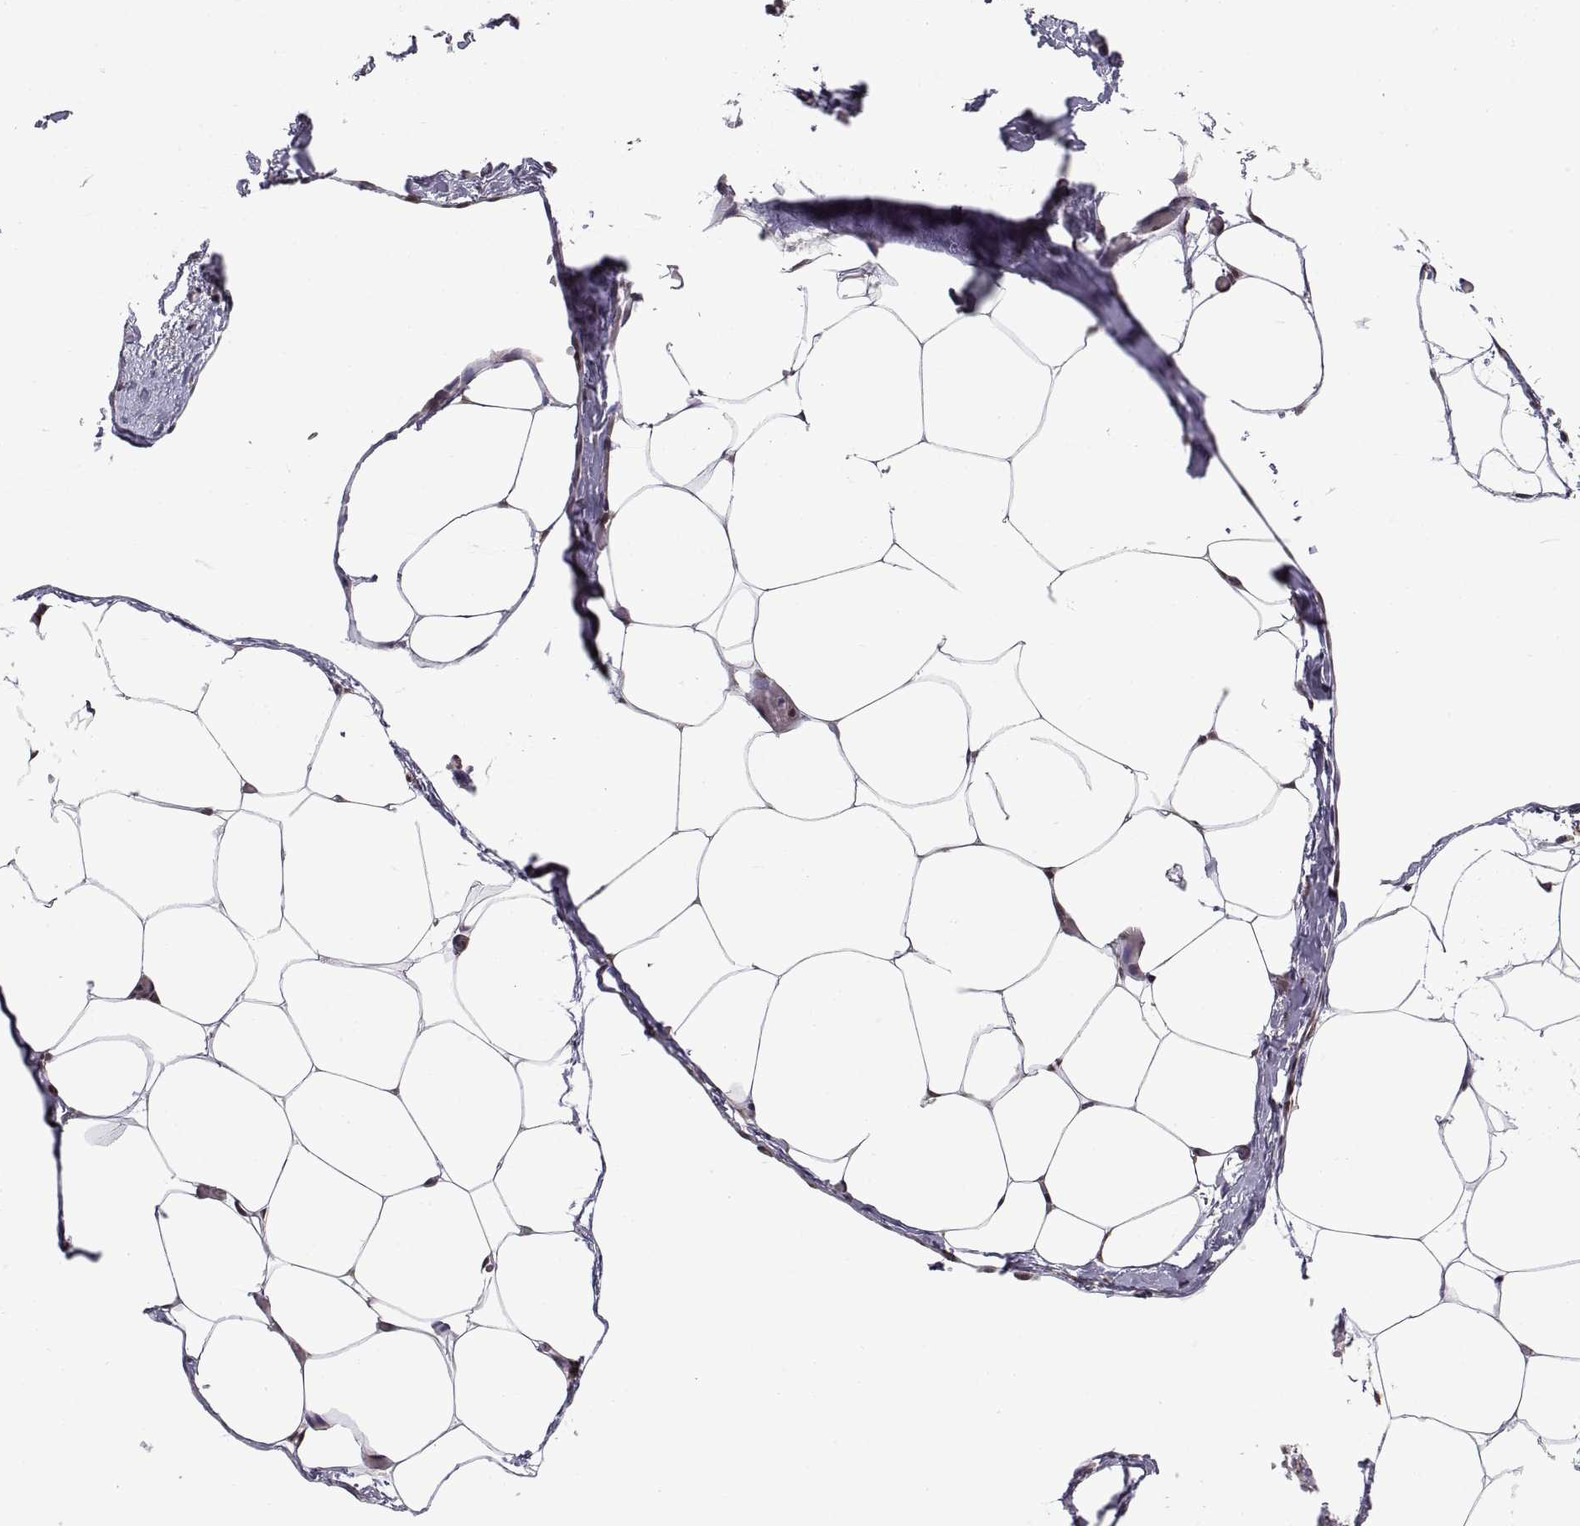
{"staining": {"intensity": "negative", "quantity": "none", "location": "none"}, "tissue": "adipose tissue", "cell_type": "Adipocytes", "image_type": "normal", "snomed": [{"axis": "morphology", "description": "Normal tissue, NOS"}, {"axis": "topography", "description": "Adipose tissue"}], "caption": "Micrograph shows no protein staining in adipocytes of benign adipose tissue. (IHC, brightfield microscopy, high magnification).", "gene": "ARRB1", "patient": {"sex": "male", "age": 57}}